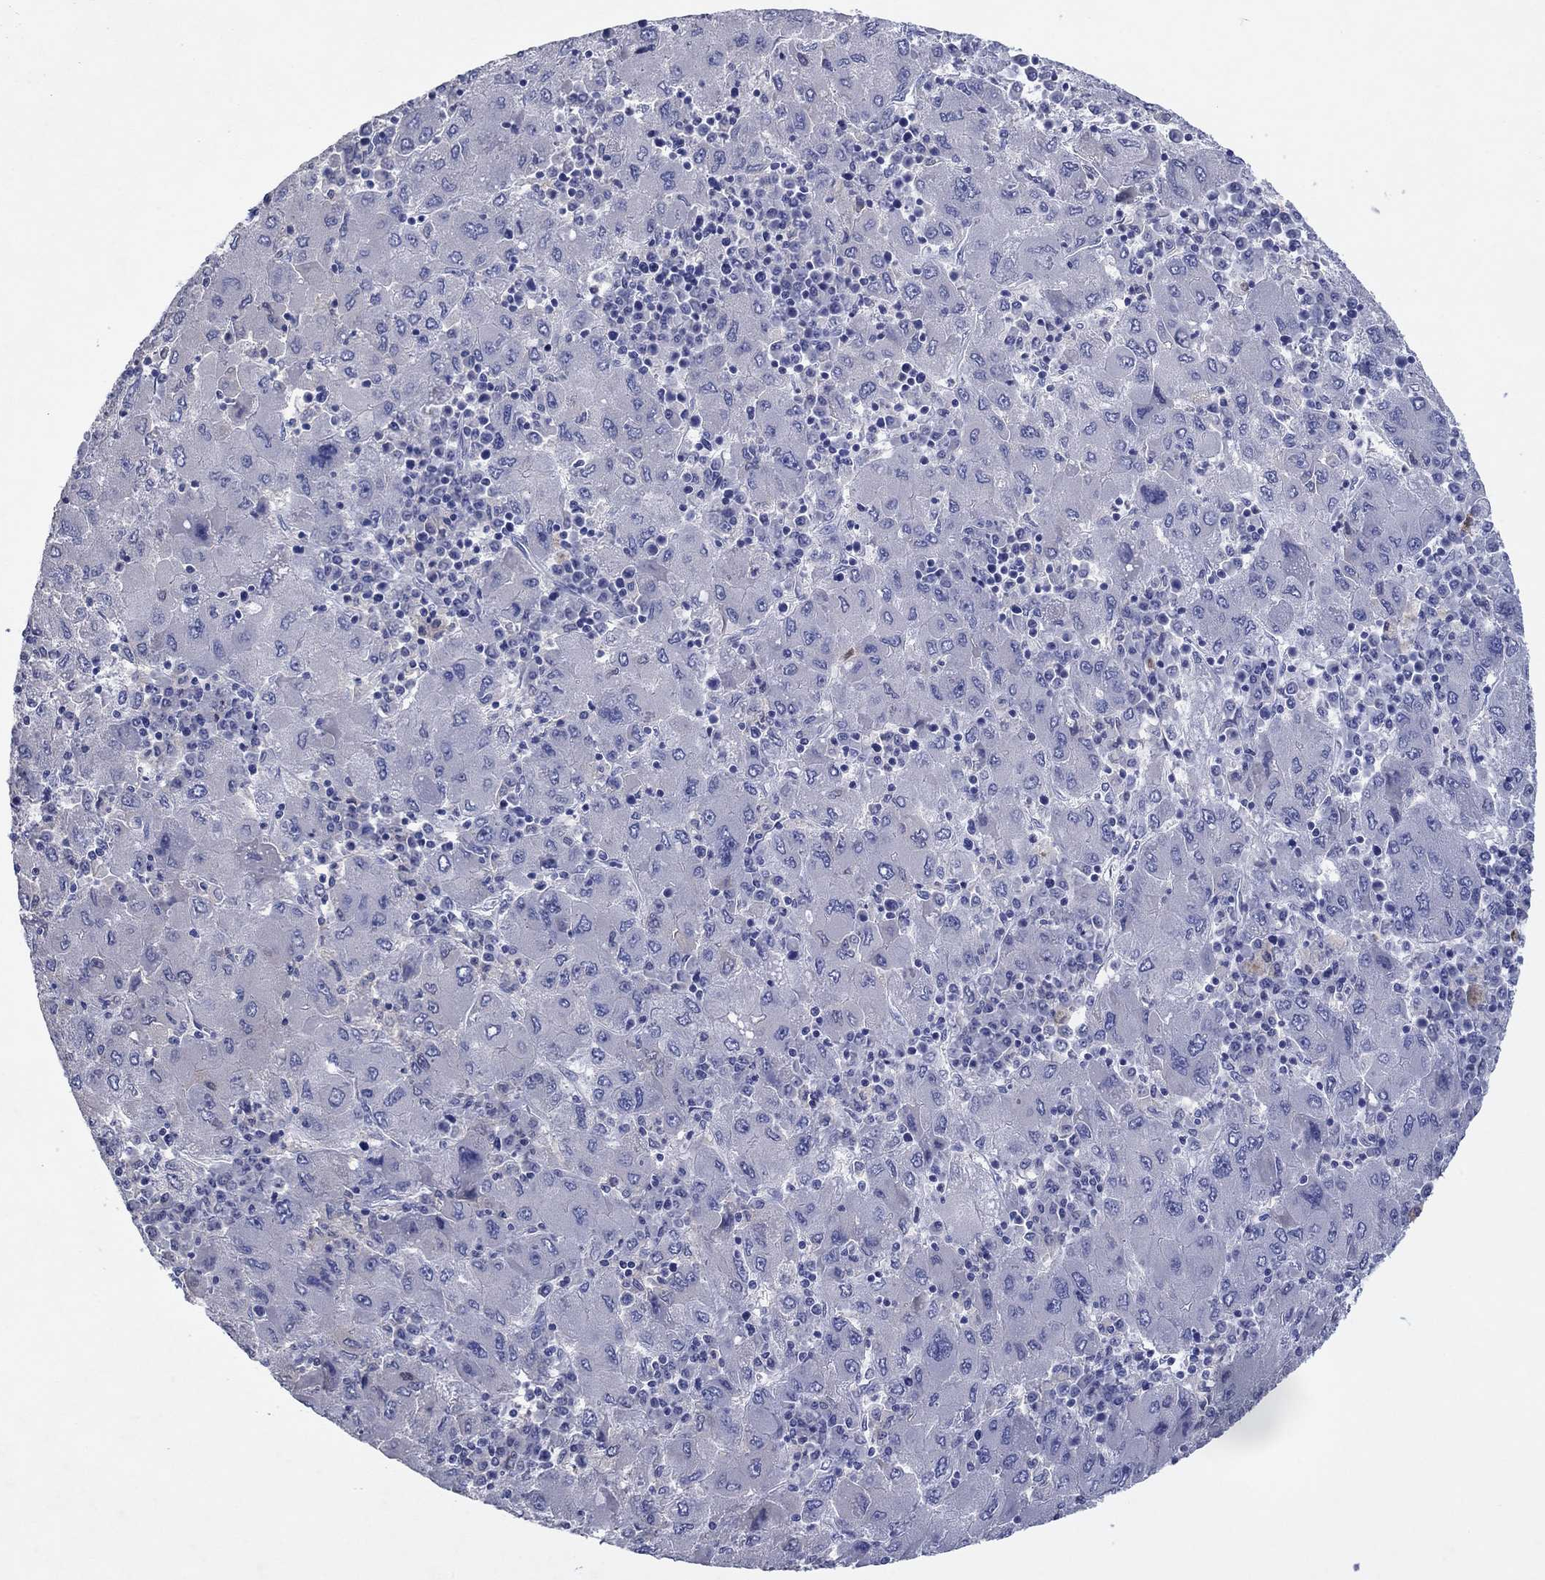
{"staining": {"intensity": "negative", "quantity": "none", "location": "none"}, "tissue": "liver cancer", "cell_type": "Tumor cells", "image_type": "cancer", "snomed": [{"axis": "morphology", "description": "Carcinoma, Hepatocellular, NOS"}, {"axis": "topography", "description": "Liver"}], "caption": "High magnification brightfield microscopy of hepatocellular carcinoma (liver) stained with DAB (brown) and counterstained with hematoxylin (blue): tumor cells show no significant staining. The staining was performed using DAB to visualize the protein expression in brown, while the nuclei were stained in blue with hematoxylin (Magnification: 20x).", "gene": "HDC", "patient": {"sex": "male", "age": 75}}